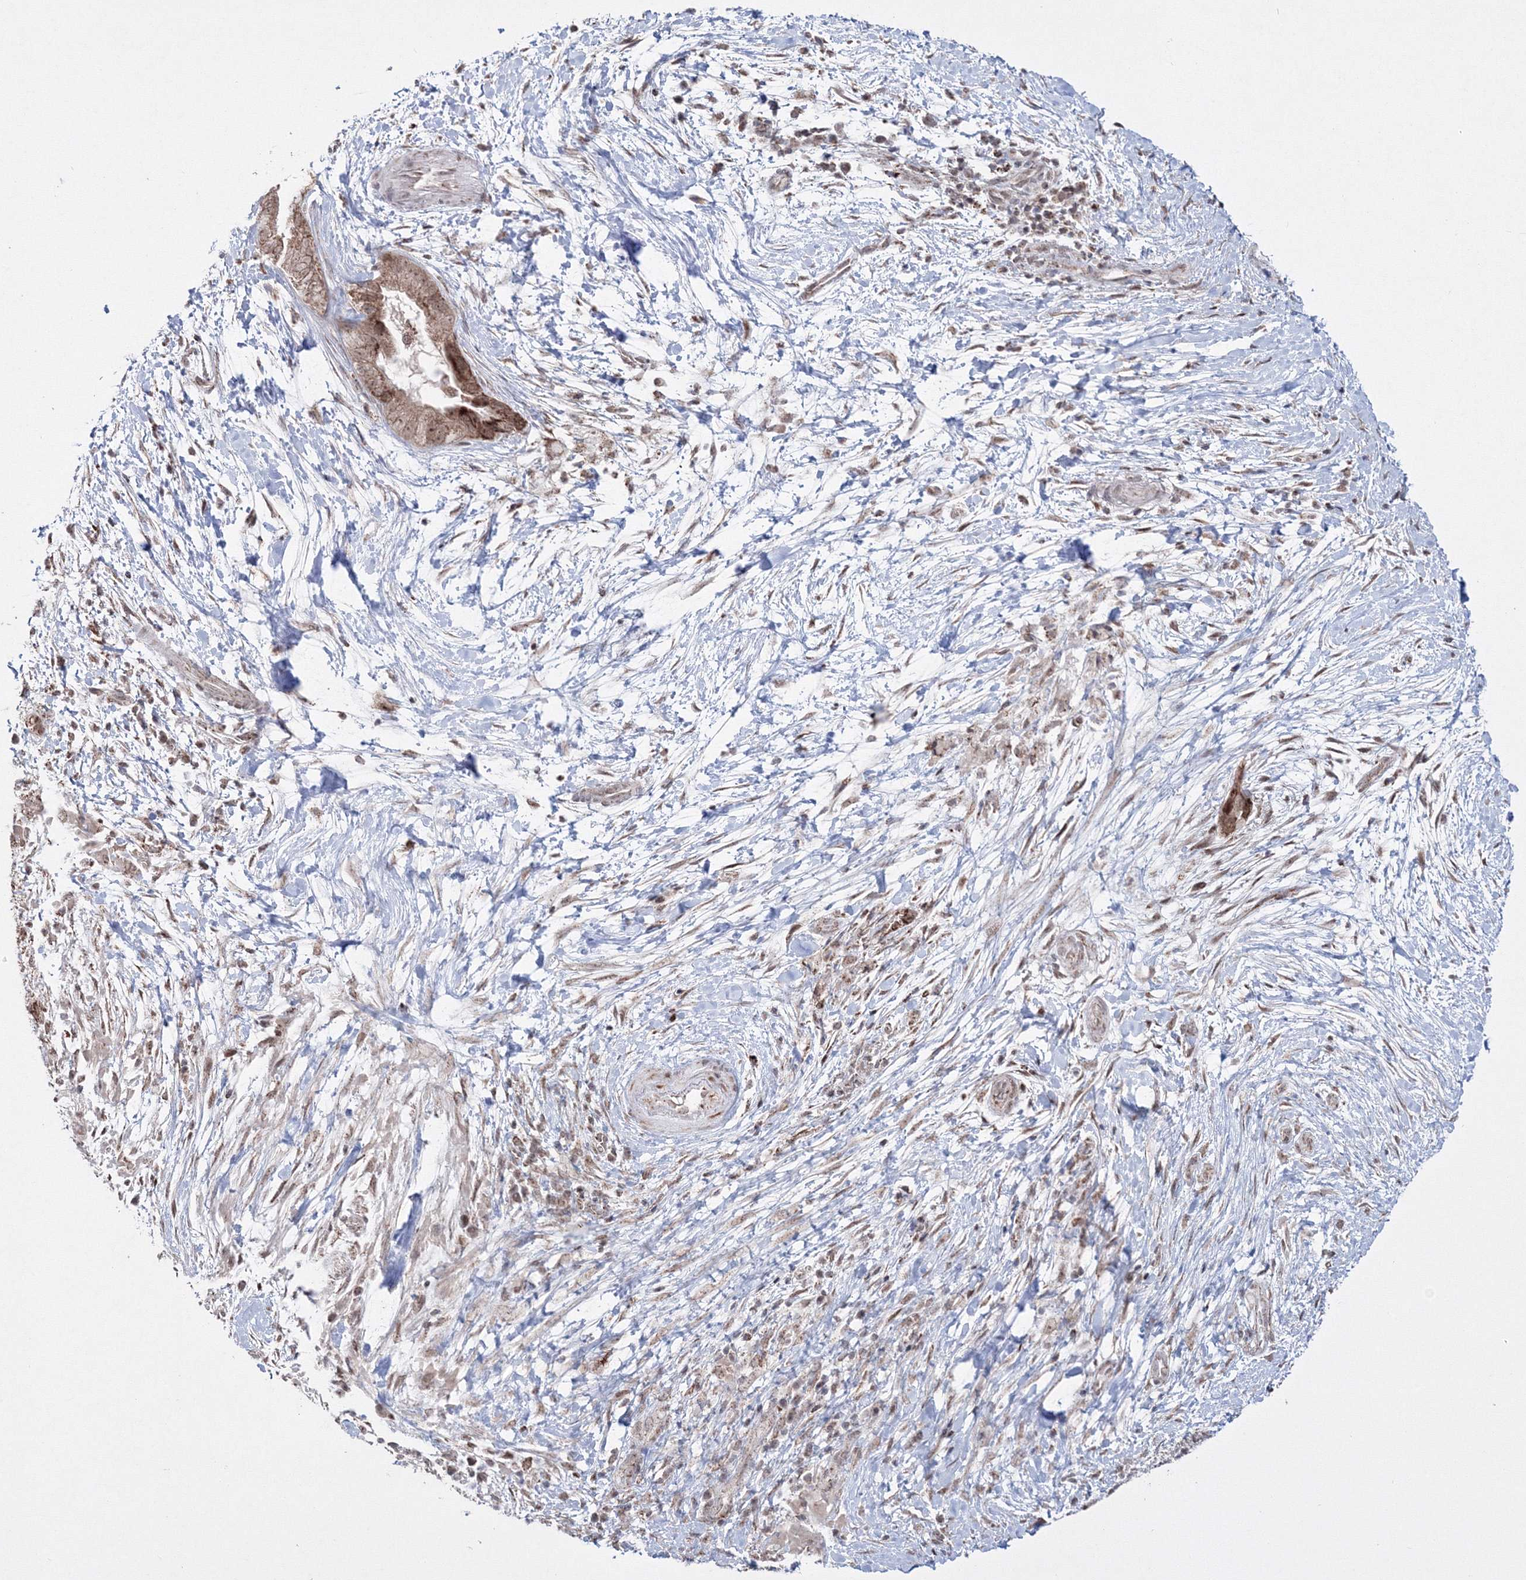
{"staining": {"intensity": "moderate", "quantity": ">75%", "location": "cytoplasmic/membranous,nuclear"}, "tissue": "pancreatic cancer", "cell_type": "Tumor cells", "image_type": "cancer", "snomed": [{"axis": "morphology", "description": "Adenocarcinoma, NOS"}, {"axis": "topography", "description": "Pancreas"}], "caption": "The immunohistochemical stain shows moderate cytoplasmic/membranous and nuclear positivity in tumor cells of pancreatic adenocarcinoma tissue.", "gene": "GRSF1", "patient": {"sex": "male", "age": 75}}